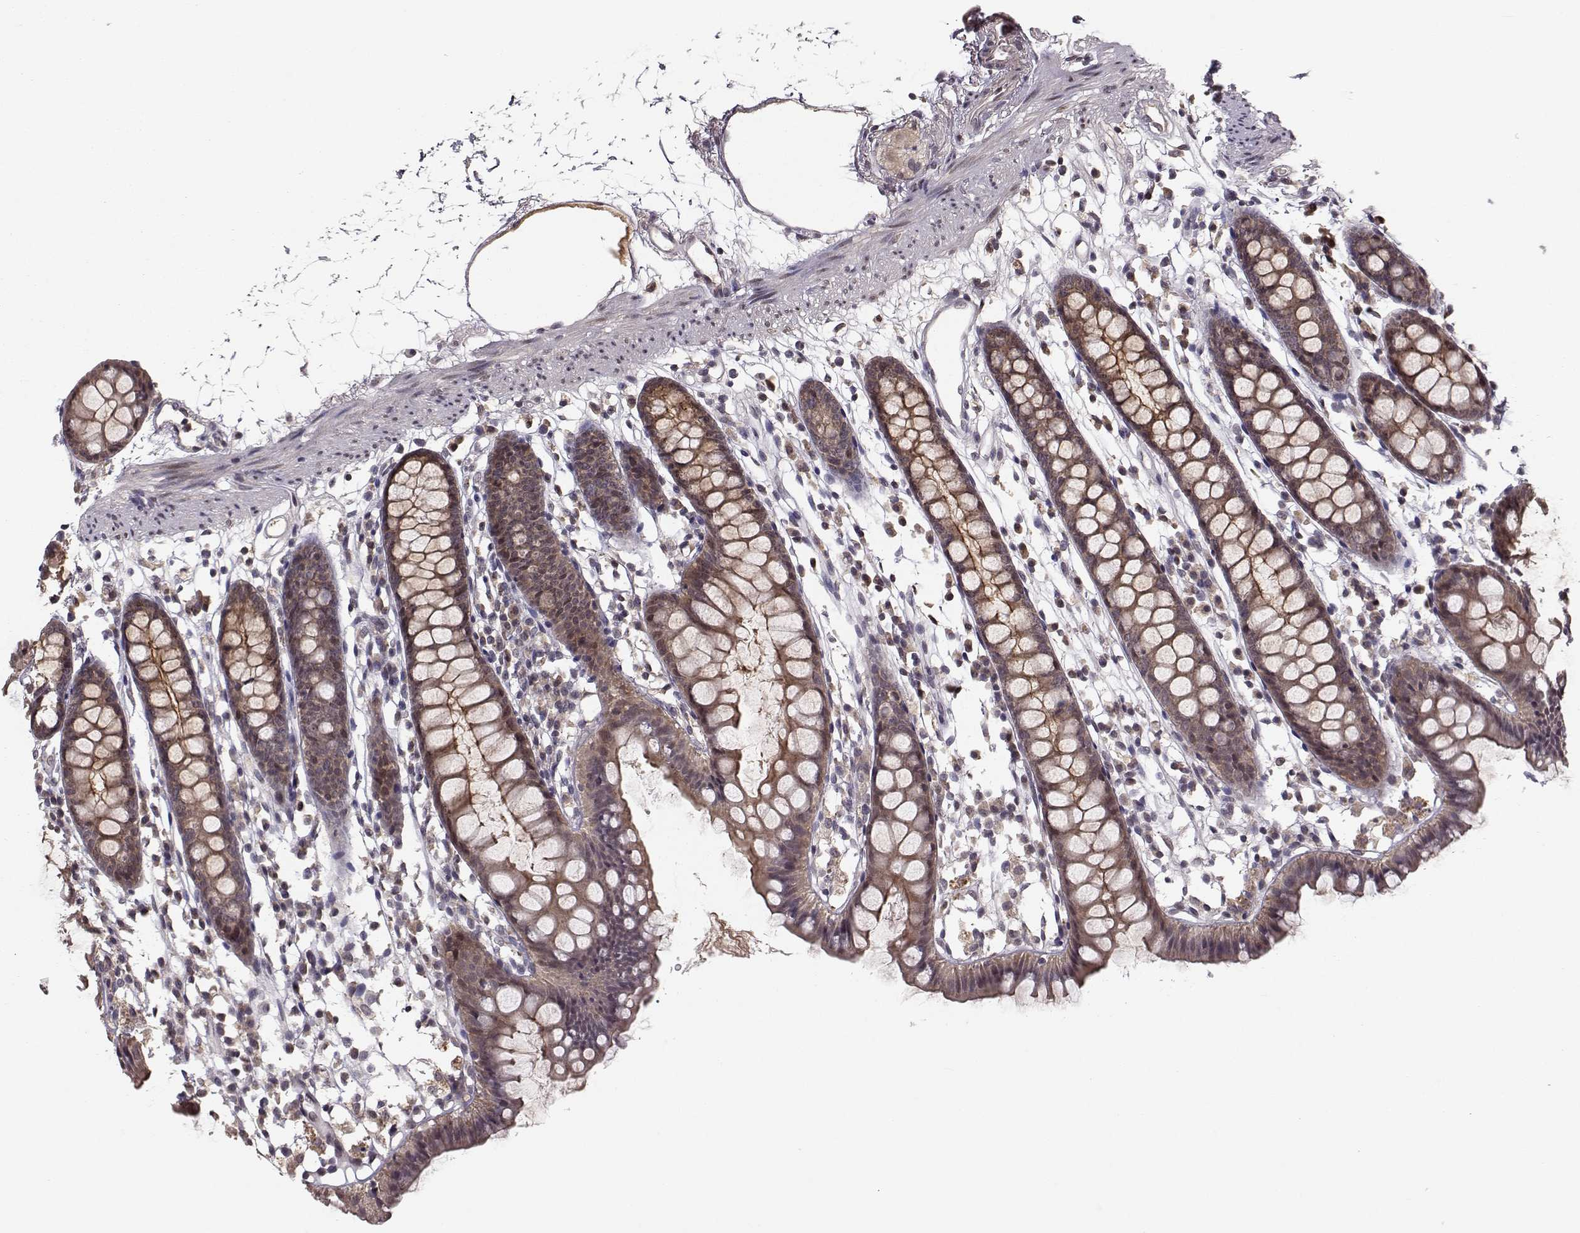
{"staining": {"intensity": "negative", "quantity": "none", "location": "none"}, "tissue": "colon", "cell_type": "Endothelial cells", "image_type": "normal", "snomed": [{"axis": "morphology", "description": "Normal tissue, NOS"}, {"axis": "topography", "description": "Colon"}], "caption": "IHC photomicrograph of unremarkable colon: colon stained with DAB demonstrates no significant protein staining in endothelial cells.", "gene": "PLEKHG3", "patient": {"sex": "male", "age": 47}}